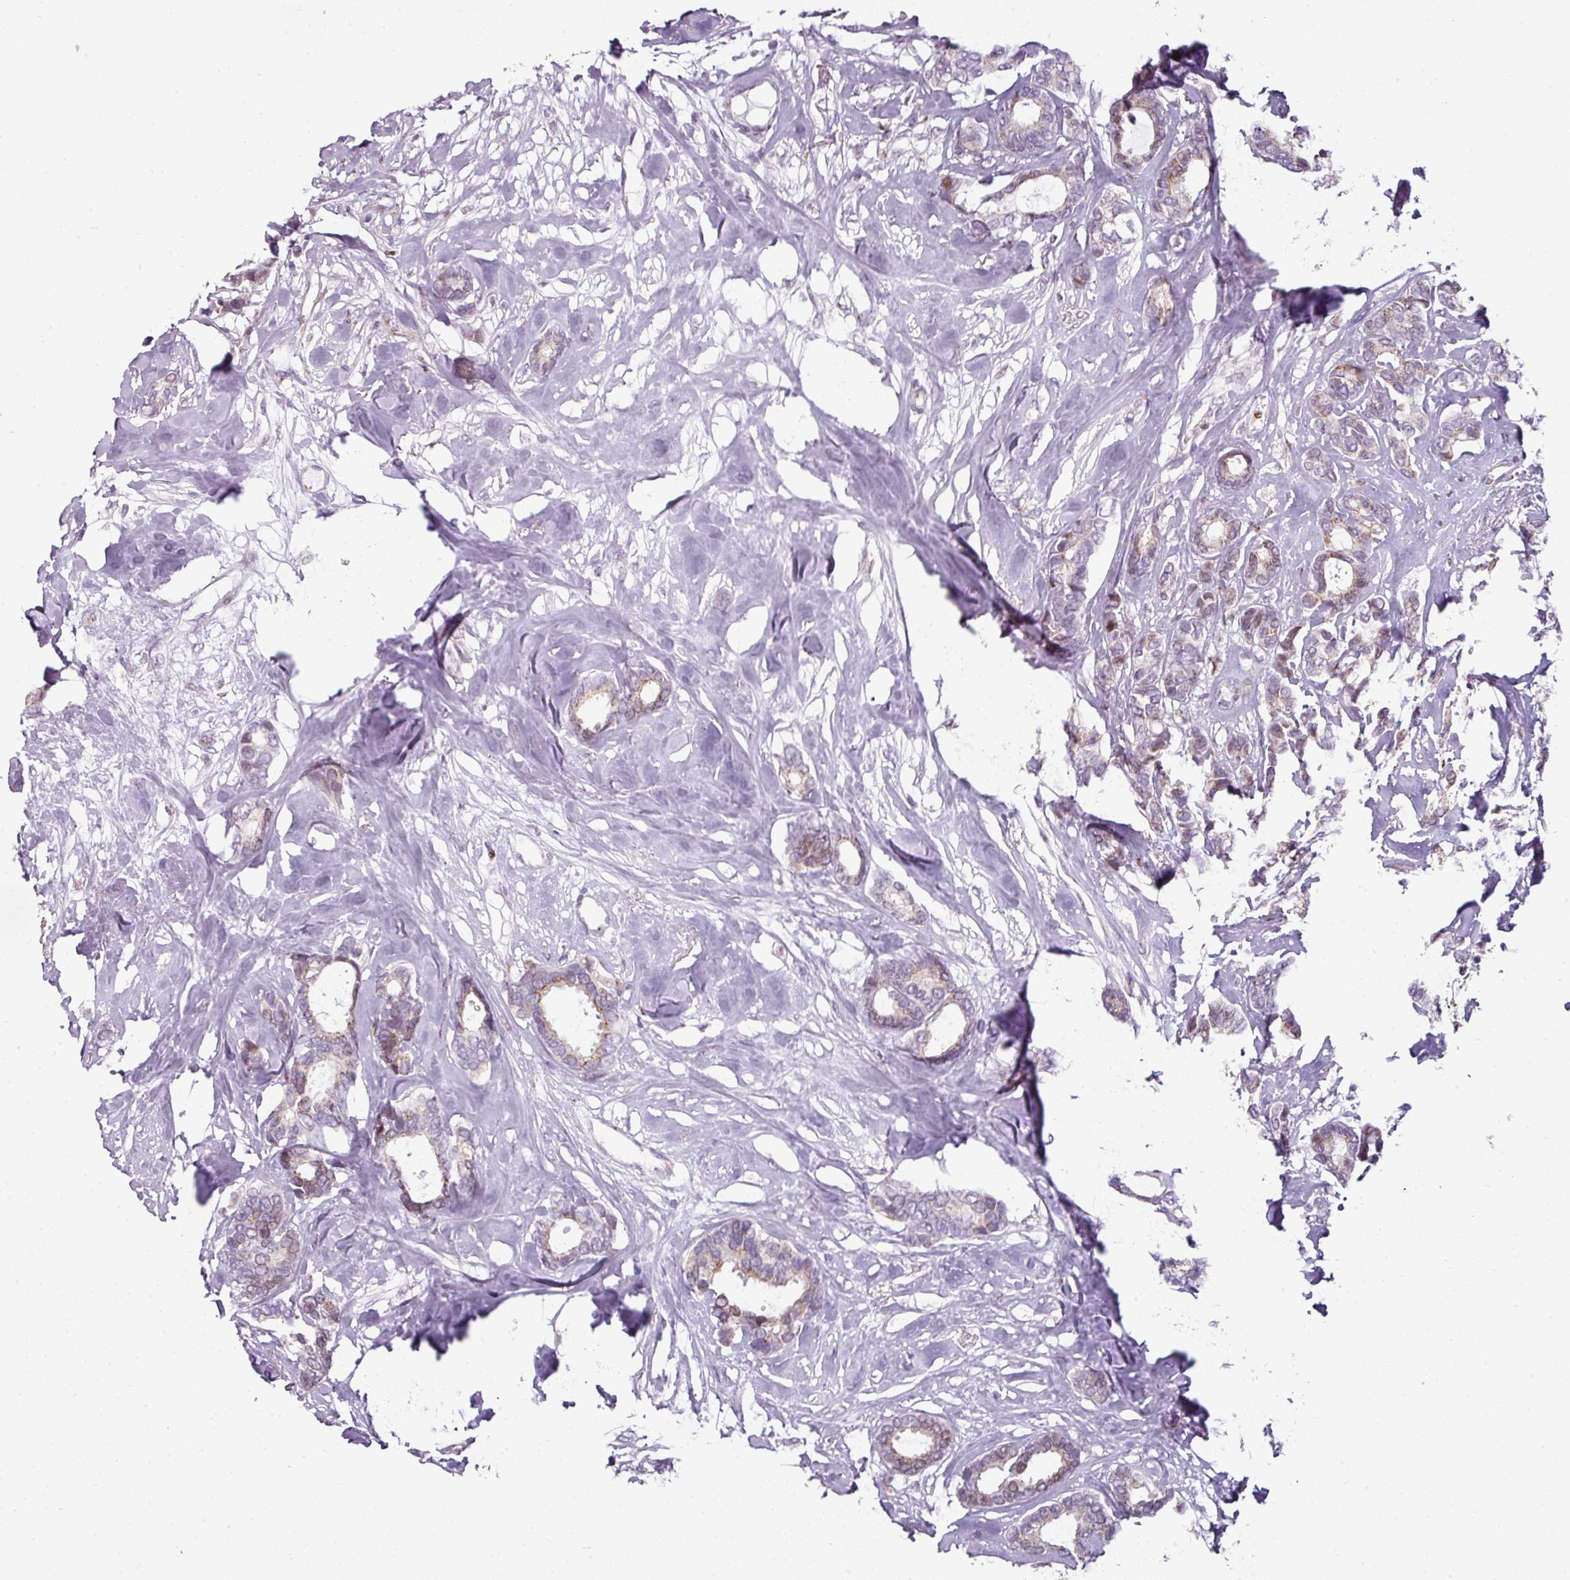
{"staining": {"intensity": "moderate", "quantity": "25%-75%", "location": "cytoplasmic/membranous,nuclear"}, "tissue": "breast cancer", "cell_type": "Tumor cells", "image_type": "cancer", "snomed": [{"axis": "morphology", "description": "Duct carcinoma"}, {"axis": "topography", "description": "Breast"}], "caption": "The histopathology image shows a brown stain indicating the presence of a protein in the cytoplasmic/membranous and nuclear of tumor cells in invasive ductal carcinoma (breast). (Stains: DAB in brown, nuclei in blue, Microscopy: brightfield microscopy at high magnification).", "gene": "SYT8", "patient": {"sex": "female", "age": 87}}